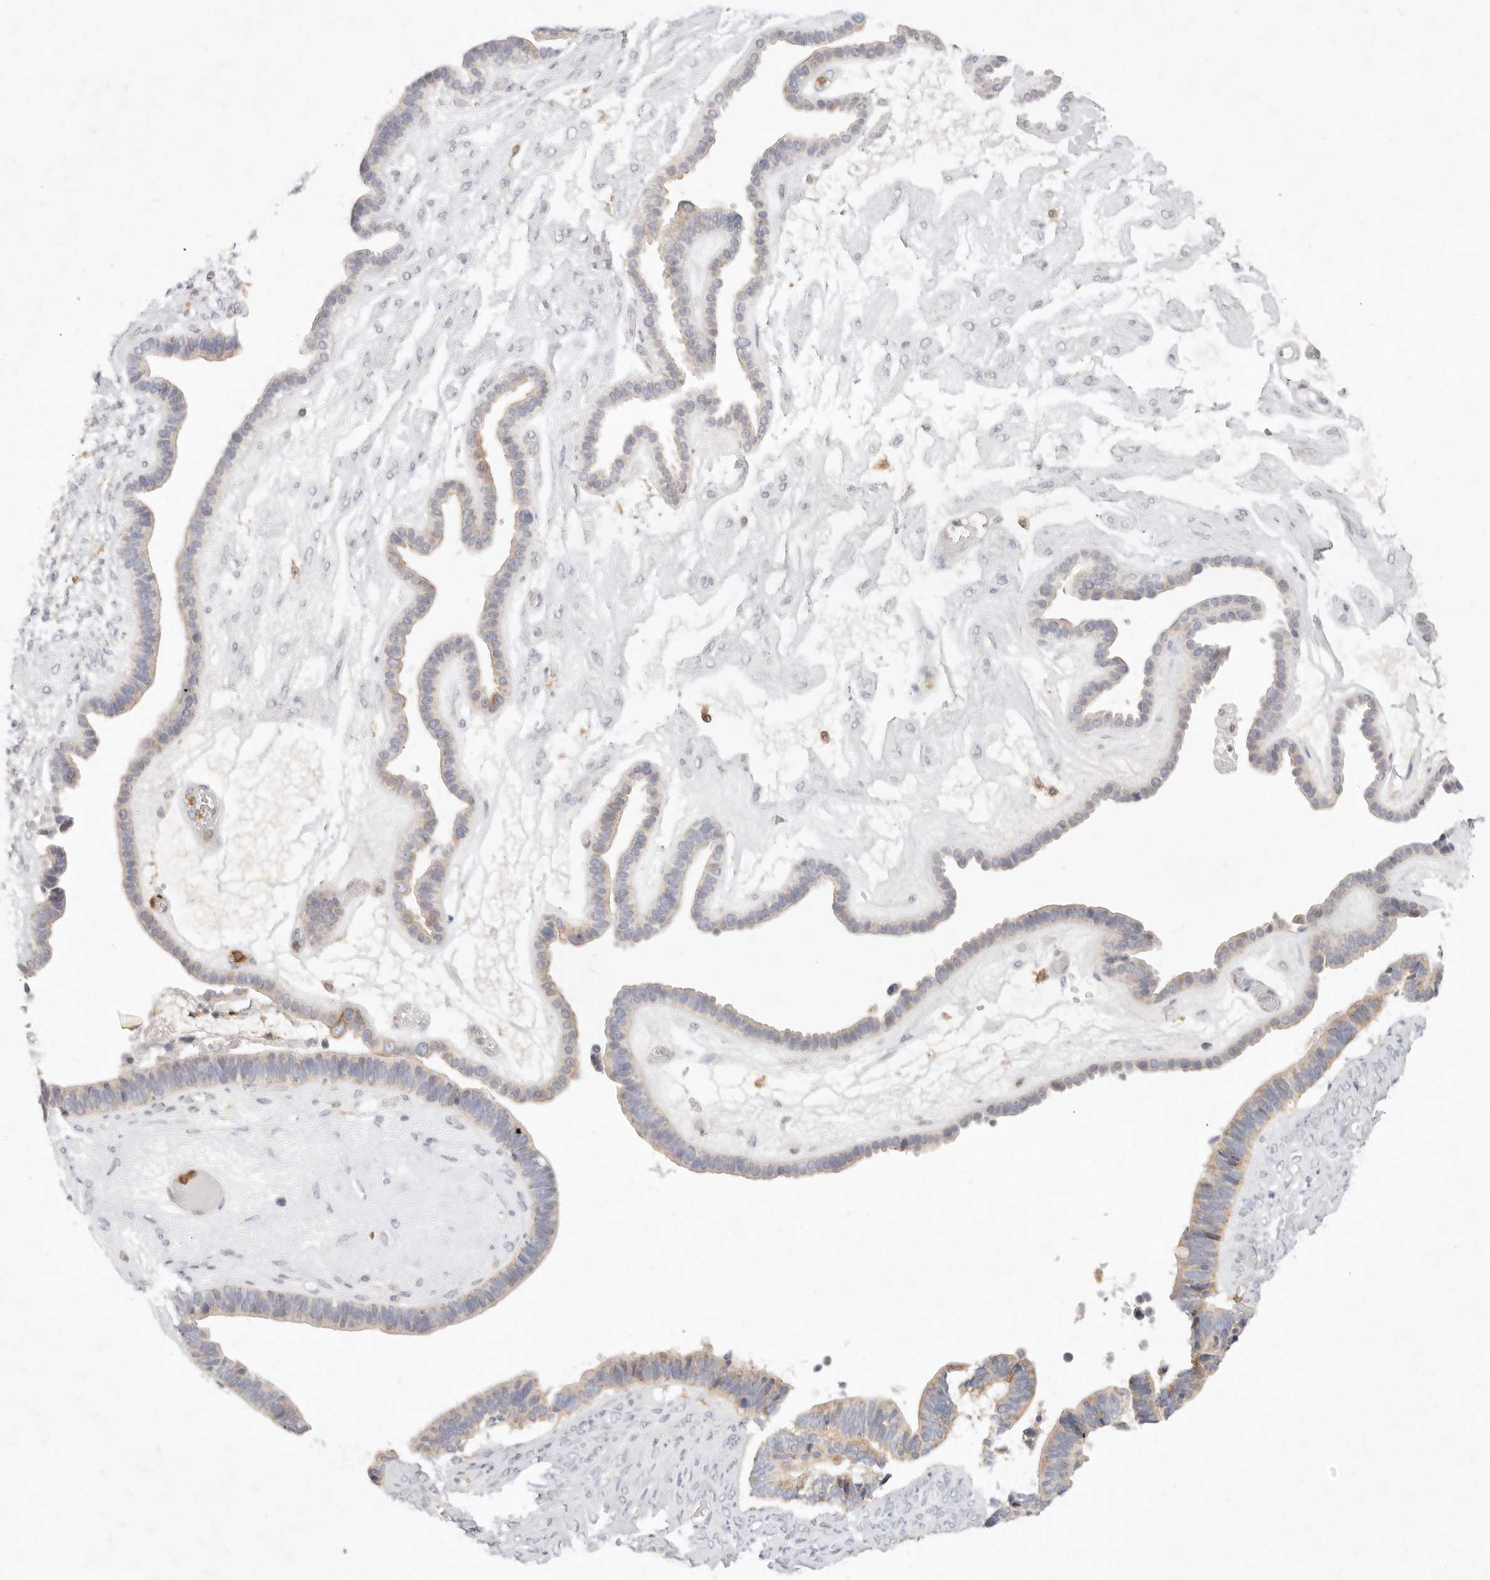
{"staining": {"intensity": "weak", "quantity": "25%-75%", "location": "cytoplasmic/membranous"}, "tissue": "ovarian cancer", "cell_type": "Tumor cells", "image_type": "cancer", "snomed": [{"axis": "morphology", "description": "Cystadenocarcinoma, serous, NOS"}, {"axis": "topography", "description": "Ovary"}], "caption": "This micrograph shows immunohistochemistry staining of human ovarian cancer (serous cystadenocarcinoma), with low weak cytoplasmic/membranous positivity in approximately 25%-75% of tumor cells.", "gene": "GPR84", "patient": {"sex": "female", "age": 56}}